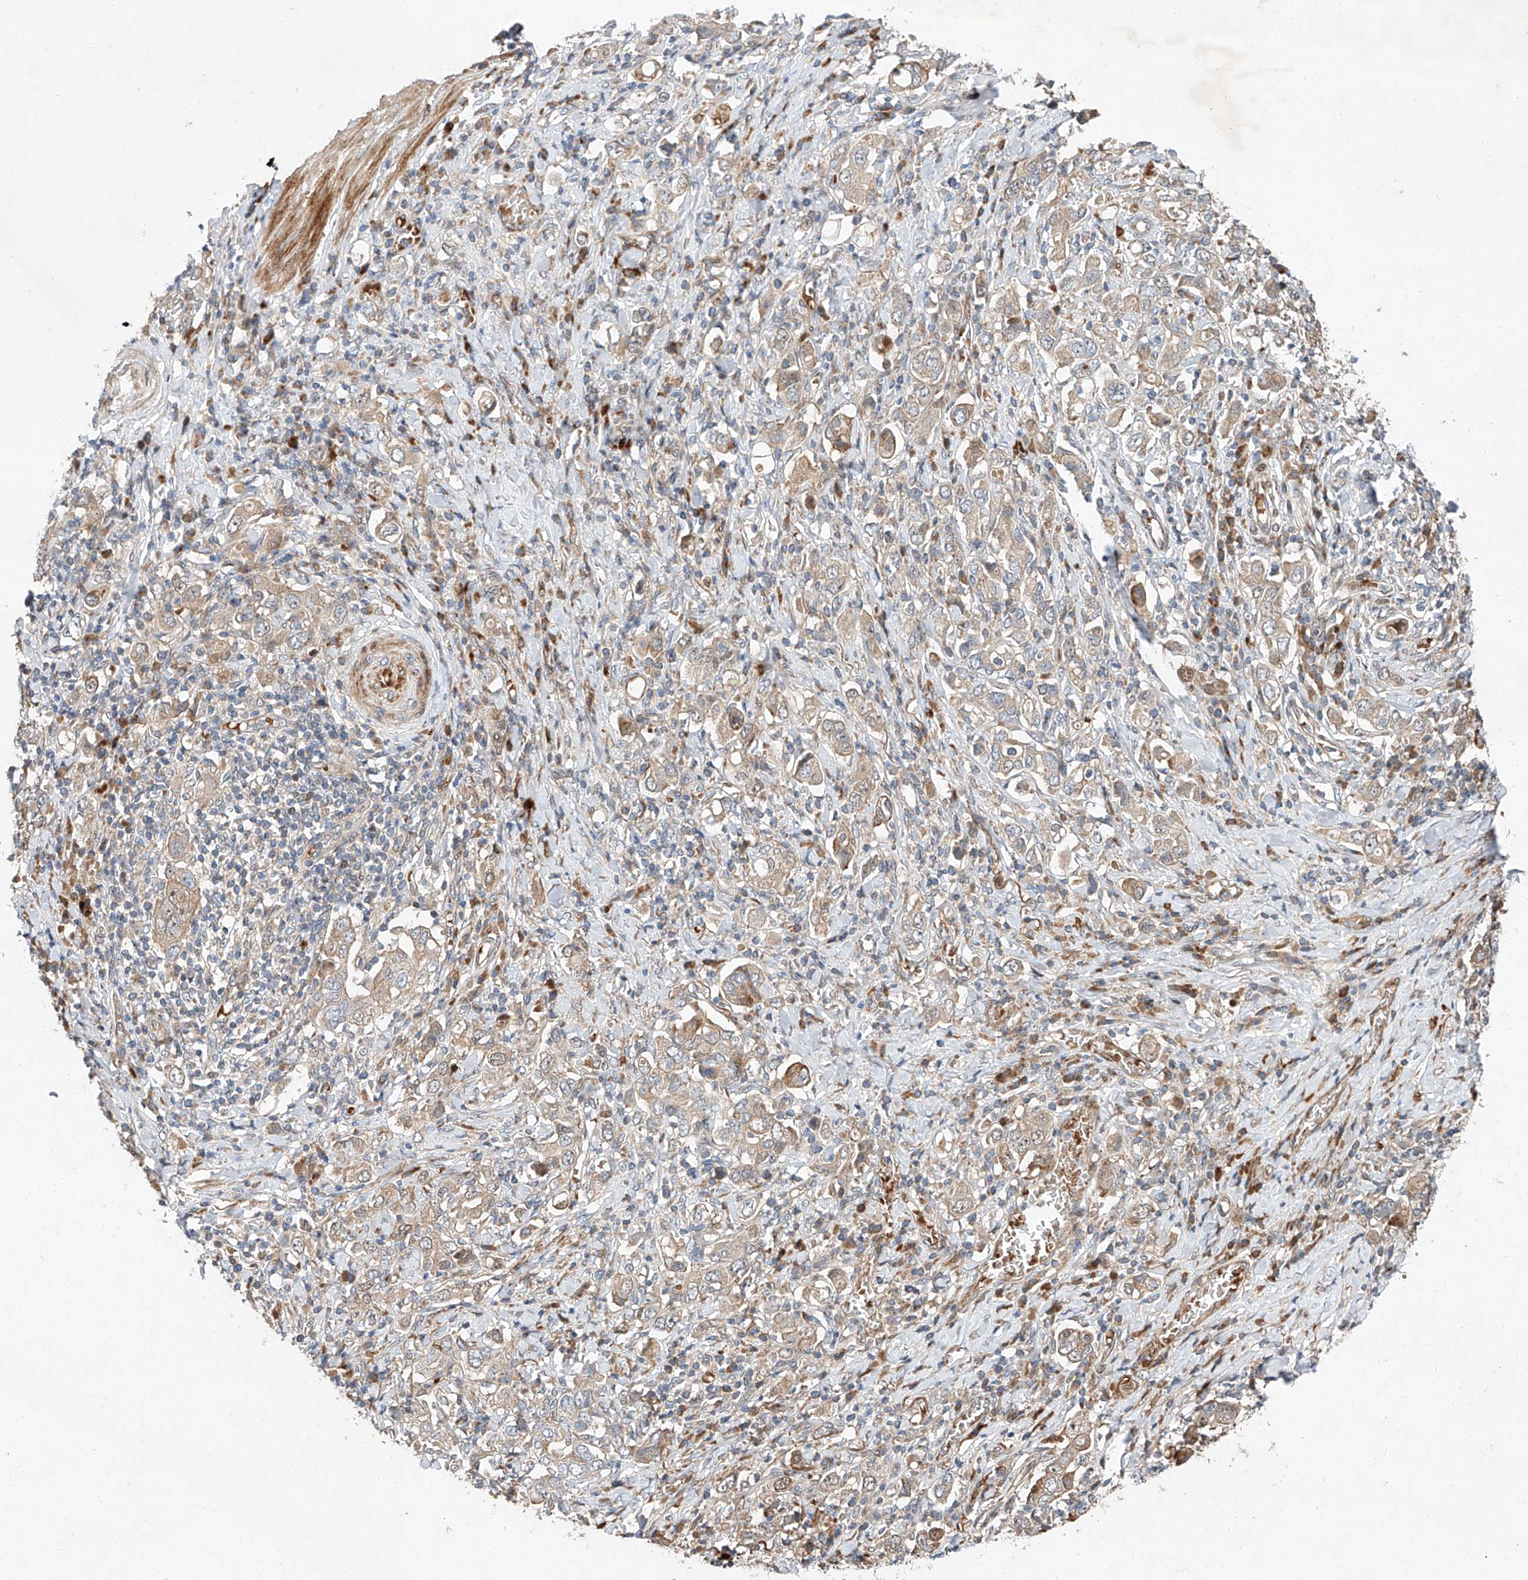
{"staining": {"intensity": "weak", "quantity": "25%-75%", "location": "cytoplasmic/membranous"}, "tissue": "stomach cancer", "cell_type": "Tumor cells", "image_type": "cancer", "snomed": [{"axis": "morphology", "description": "Adenocarcinoma, NOS"}, {"axis": "topography", "description": "Stomach, upper"}], "caption": "IHC micrograph of stomach cancer (adenocarcinoma) stained for a protein (brown), which demonstrates low levels of weak cytoplasmic/membranous expression in about 25%-75% of tumor cells.", "gene": "USF3", "patient": {"sex": "male", "age": 62}}